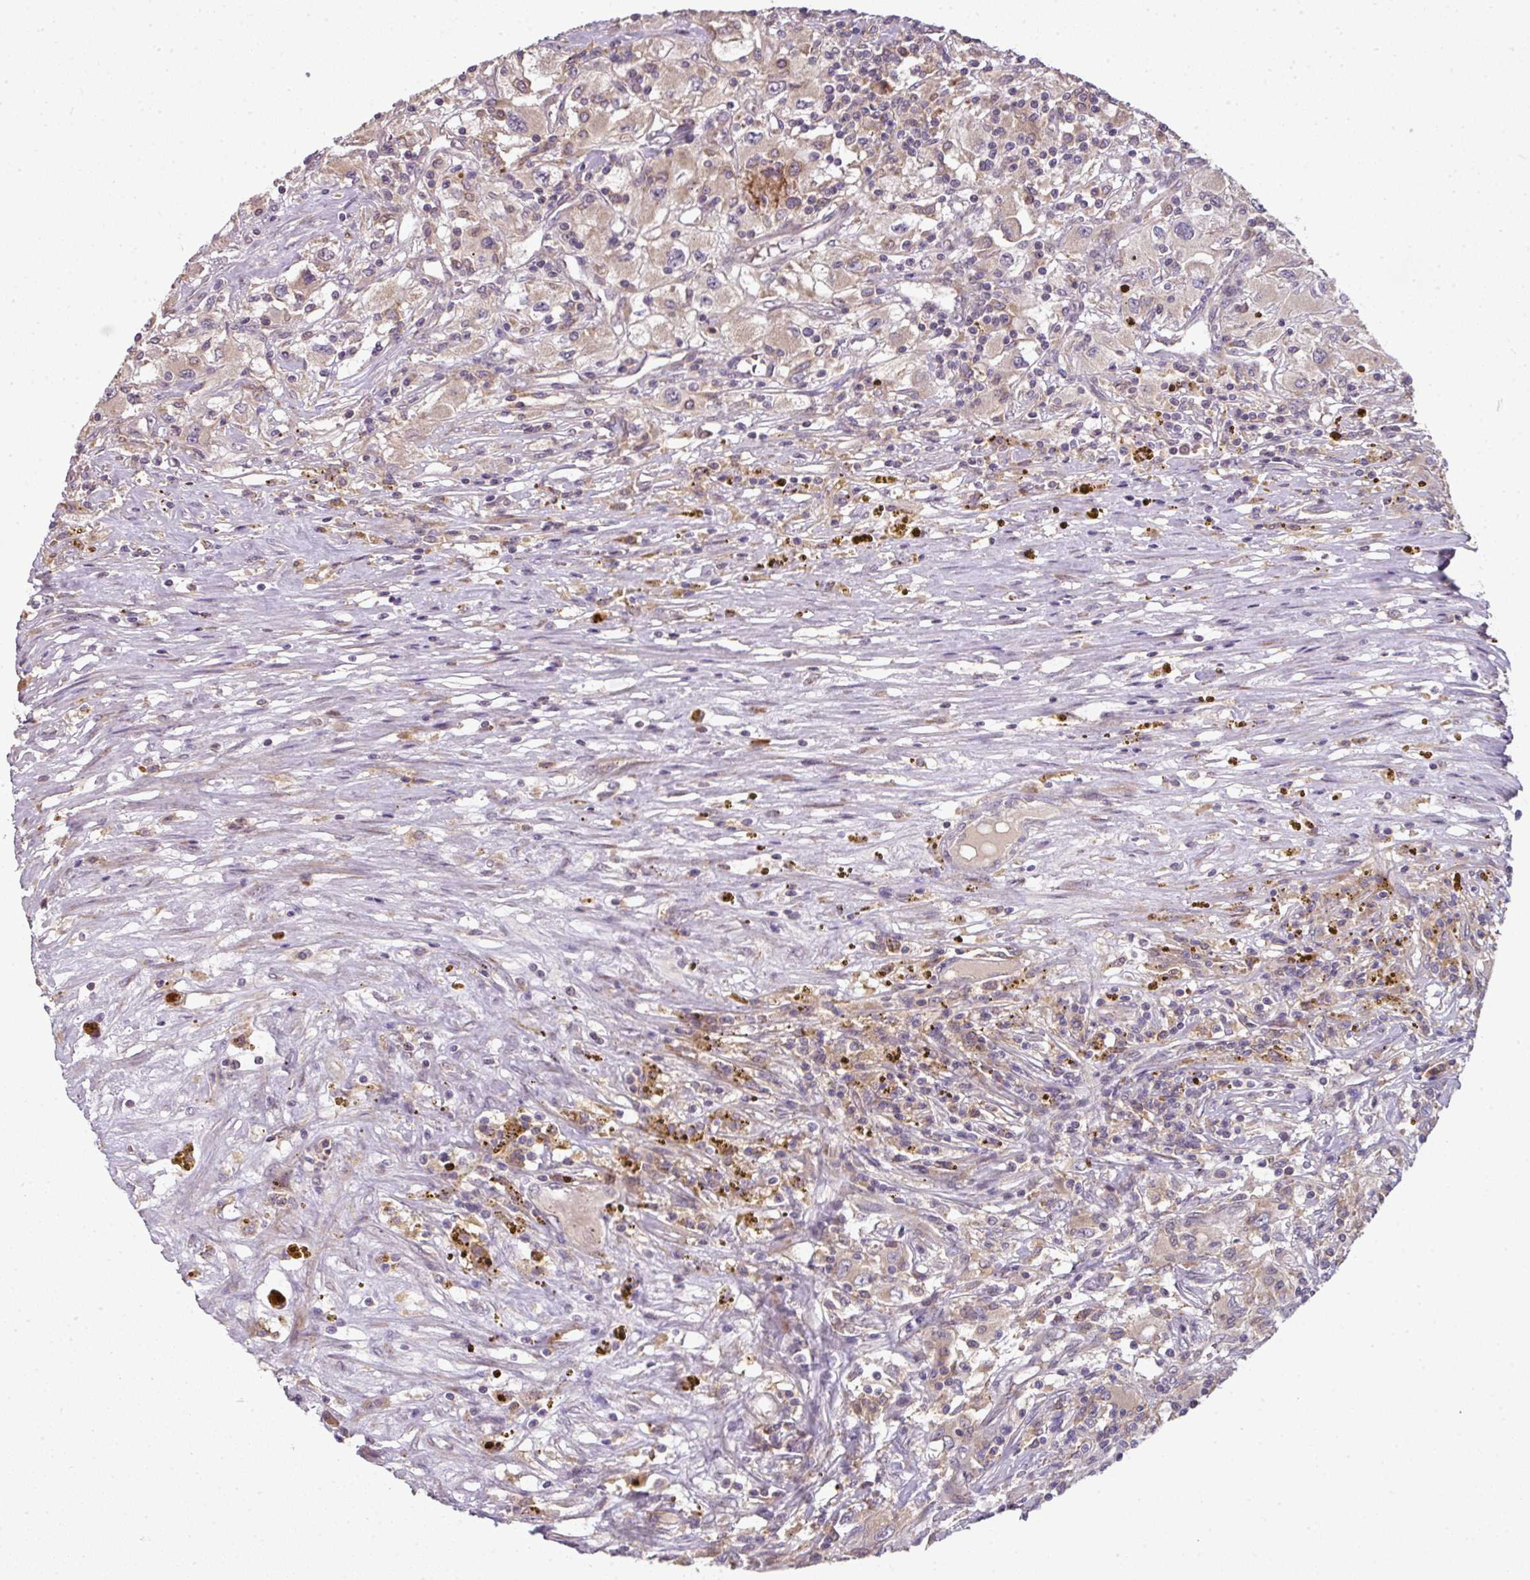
{"staining": {"intensity": "weak", "quantity": "<25%", "location": "cytoplasmic/membranous"}, "tissue": "renal cancer", "cell_type": "Tumor cells", "image_type": "cancer", "snomed": [{"axis": "morphology", "description": "Adenocarcinoma, NOS"}, {"axis": "topography", "description": "Kidney"}], "caption": "Immunohistochemistry histopathology image of human renal cancer stained for a protein (brown), which displays no expression in tumor cells.", "gene": "SPCS3", "patient": {"sex": "female", "age": 67}}